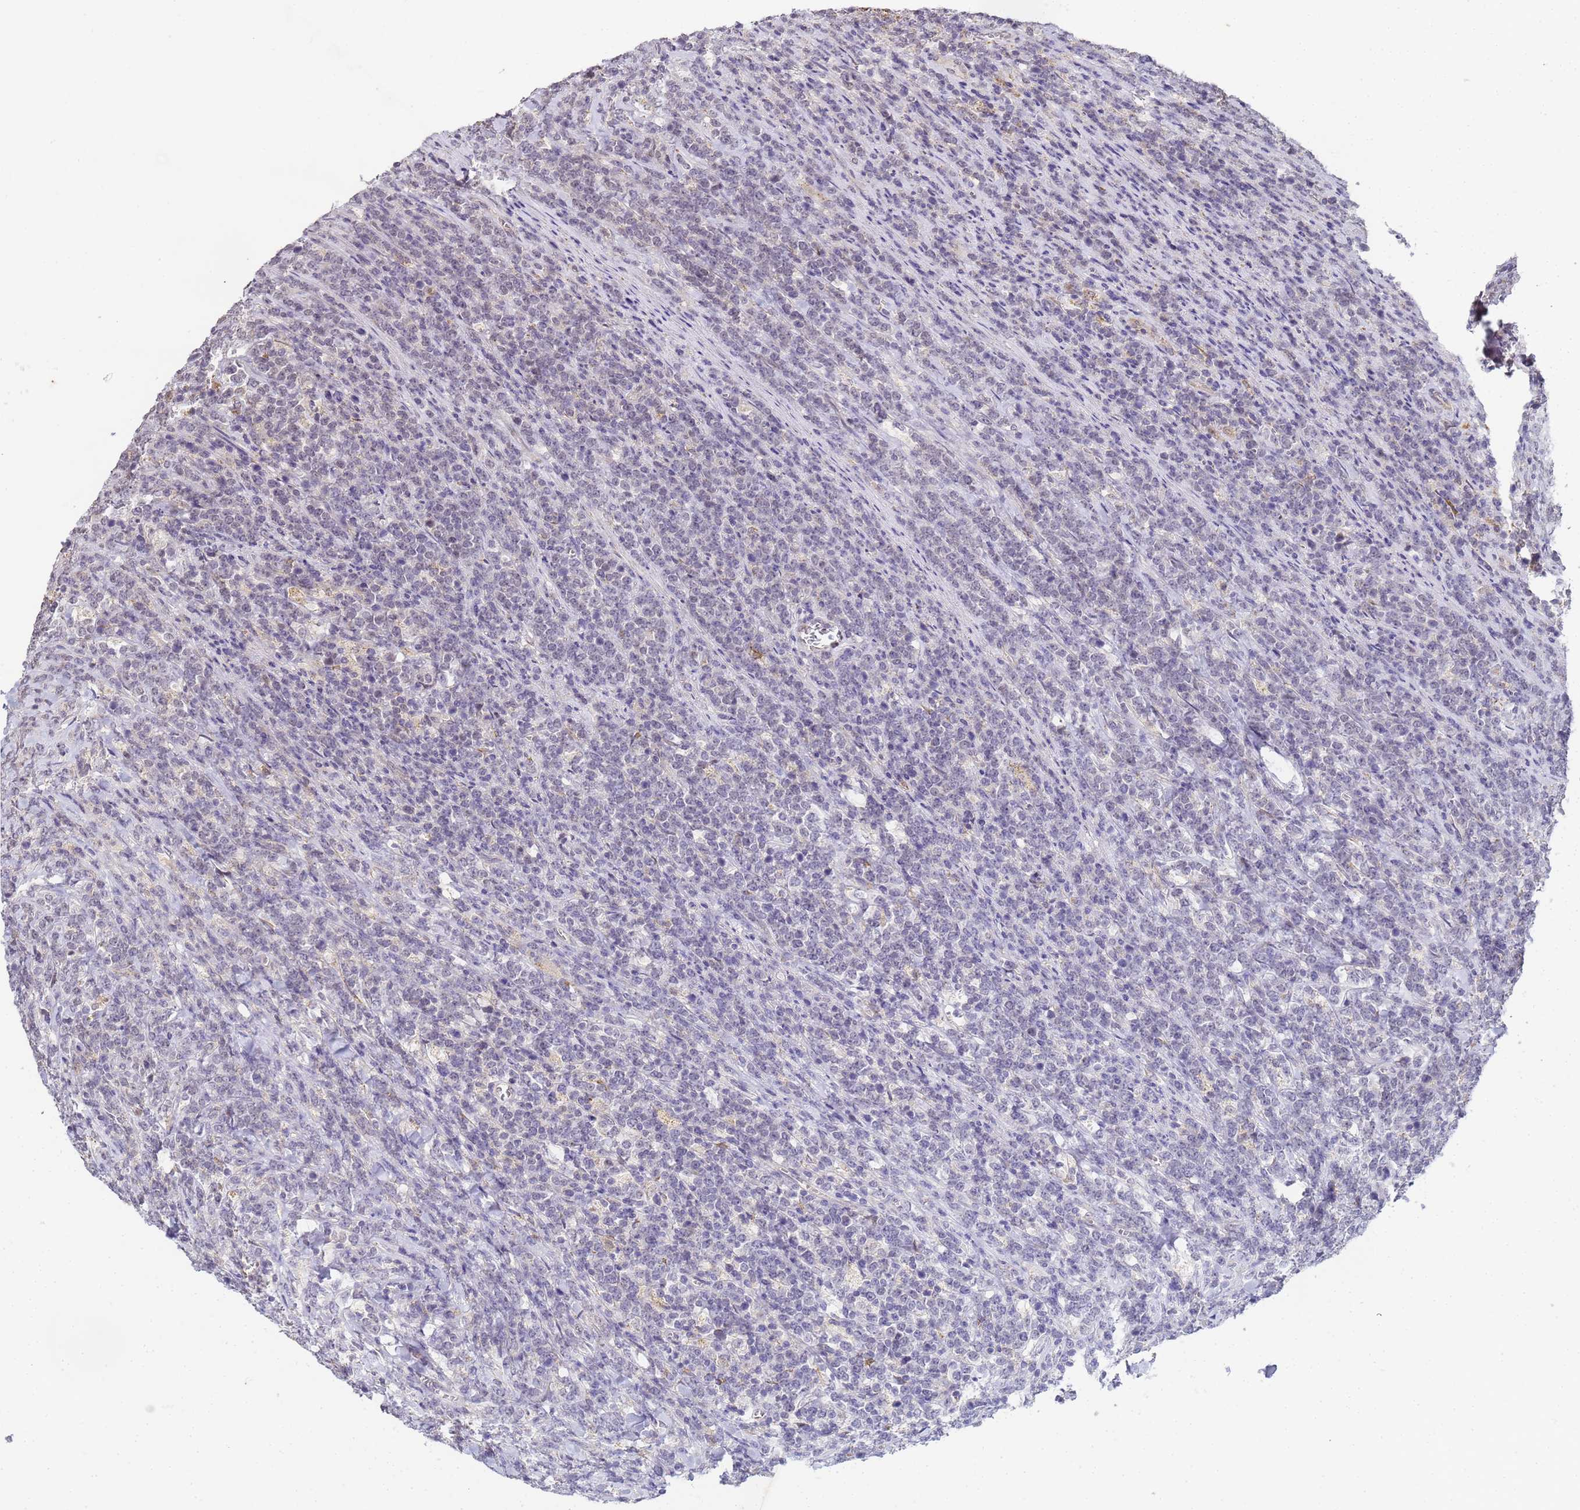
{"staining": {"intensity": "negative", "quantity": "none", "location": "none"}, "tissue": "lymphoma", "cell_type": "Tumor cells", "image_type": "cancer", "snomed": [{"axis": "morphology", "description": "Malignant lymphoma, non-Hodgkin's type, High grade"}, {"axis": "topography", "description": "Small intestine"}], "caption": "Lymphoma was stained to show a protein in brown. There is no significant positivity in tumor cells.", "gene": "MYL7", "patient": {"sex": "male", "age": 8}}